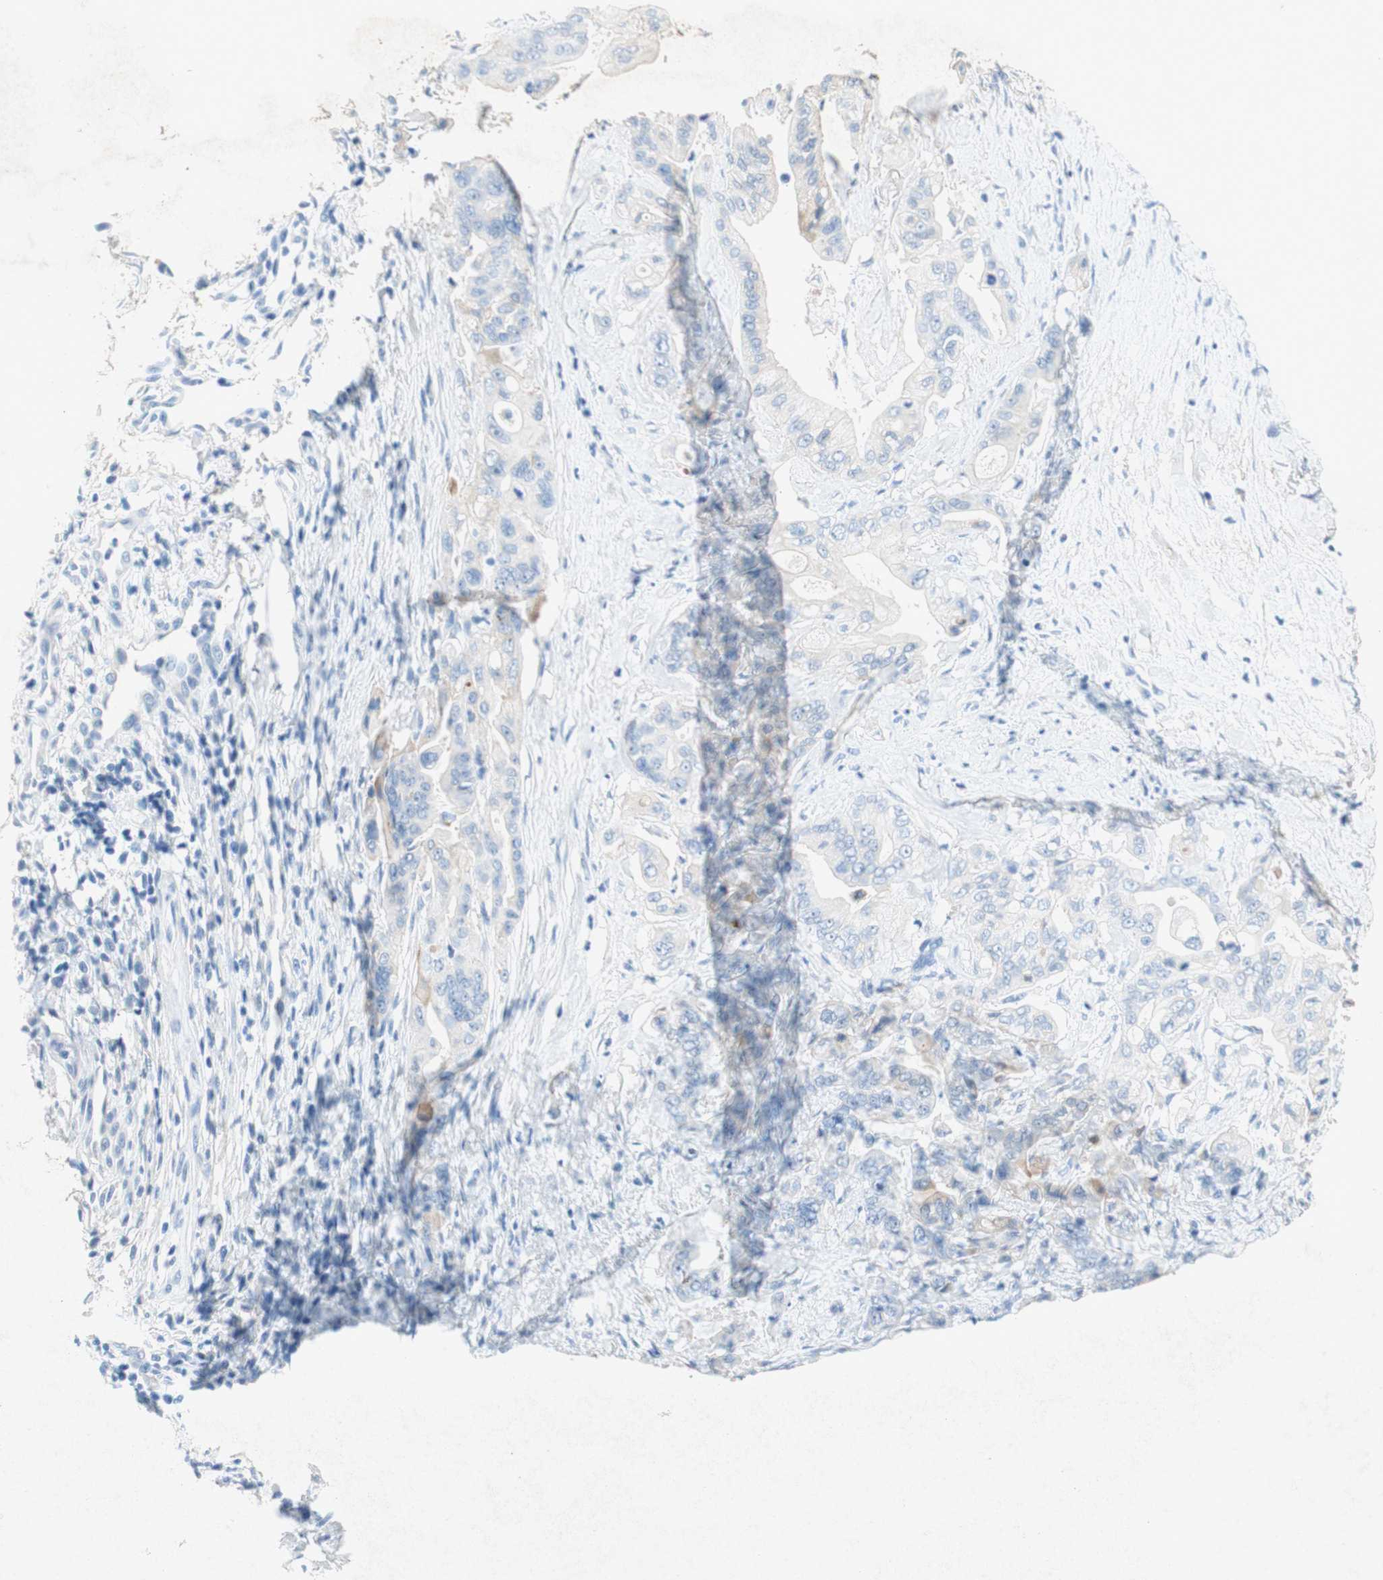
{"staining": {"intensity": "negative", "quantity": "none", "location": "none"}, "tissue": "pancreatic cancer", "cell_type": "Tumor cells", "image_type": "cancer", "snomed": [{"axis": "morphology", "description": "Adenocarcinoma, NOS"}, {"axis": "topography", "description": "Pancreas"}], "caption": "Immunohistochemical staining of pancreatic cancer demonstrates no significant positivity in tumor cells.", "gene": "POLR2J3", "patient": {"sex": "female", "age": 75}}